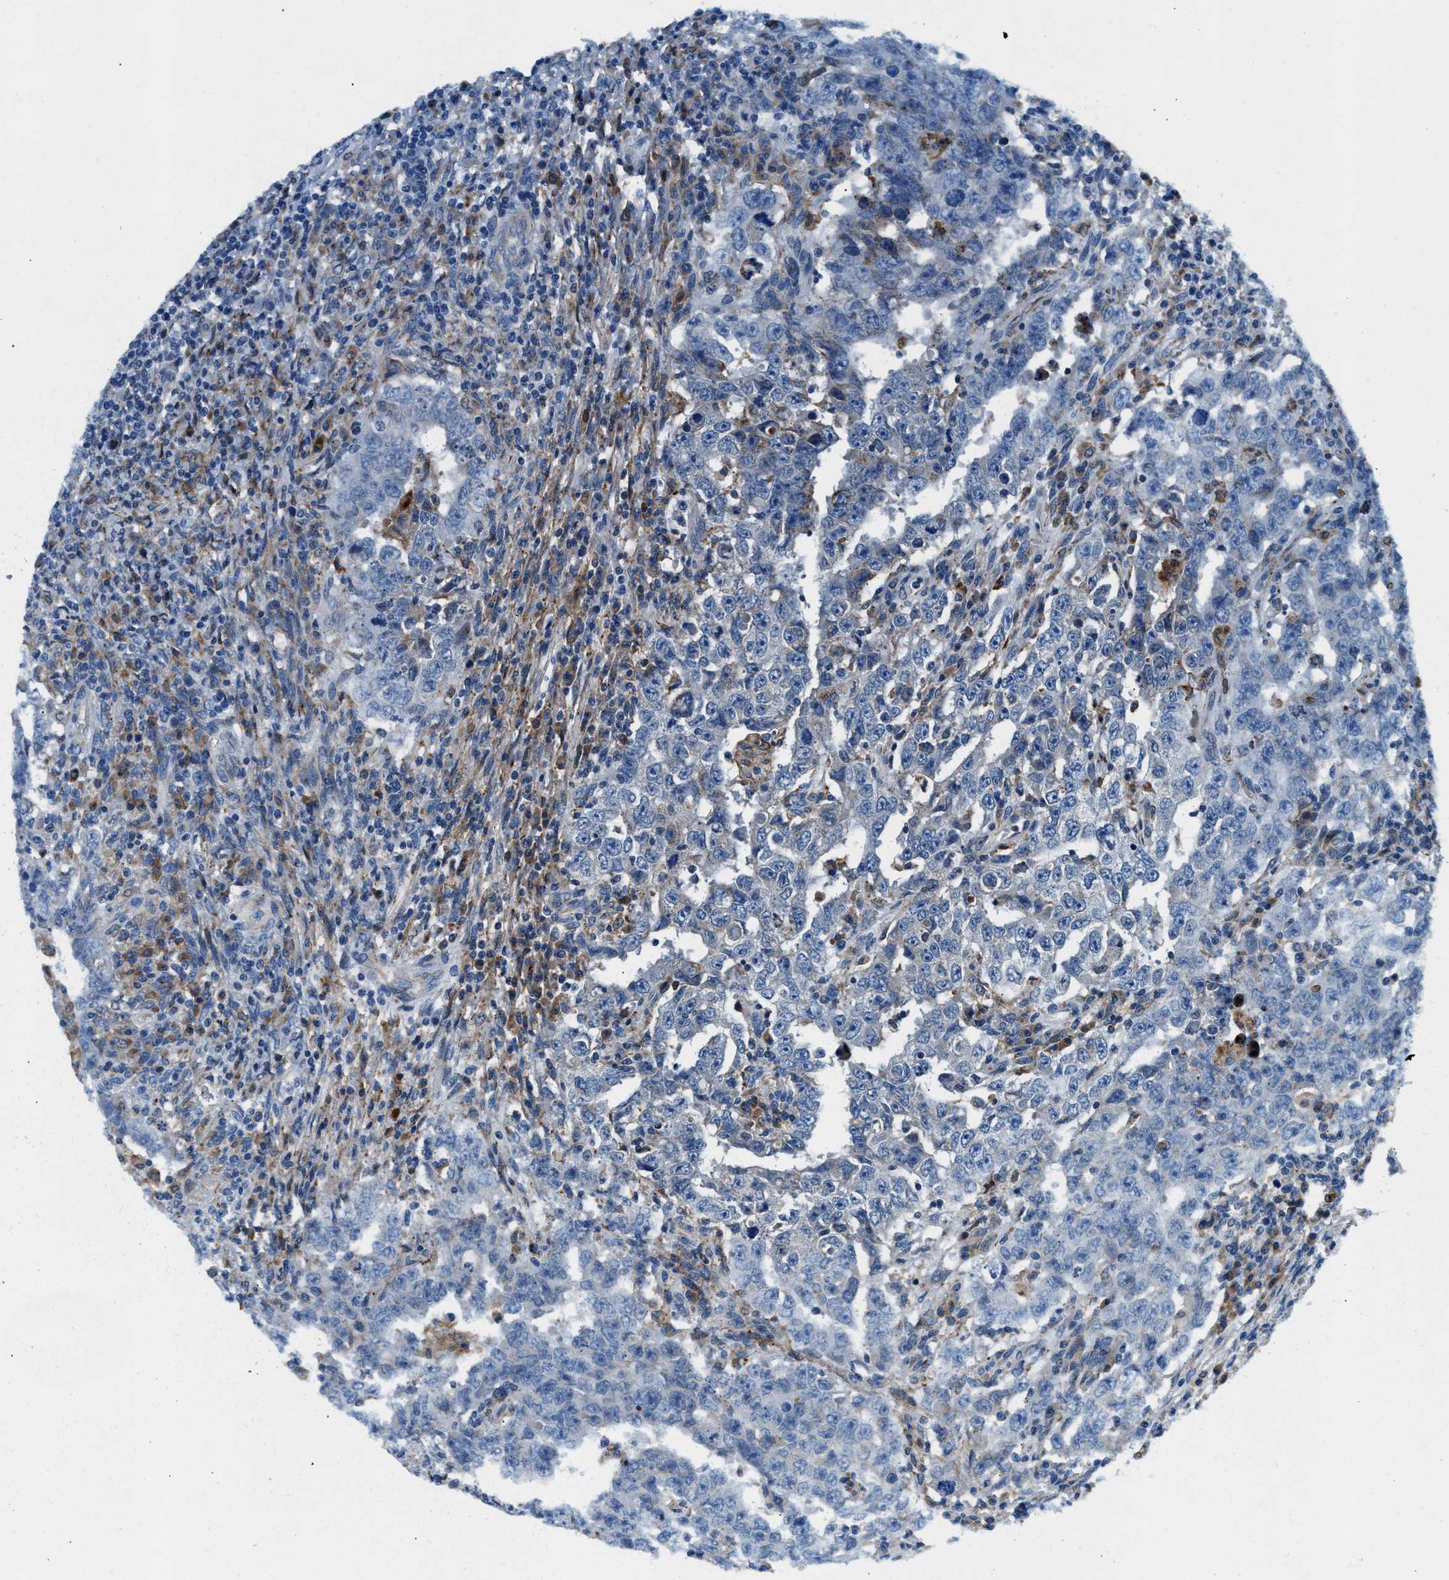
{"staining": {"intensity": "negative", "quantity": "none", "location": "none"}, "tissue": "testis cancer", "cell_type": "Tumor cells", "image_type": "cancer", "snomed": [{"axis": "morphology", "description": "Carcinoma, Embryonal, NOS"}, {"axis": "topography", "description": "Testis"}], "caption": "Tumor cells are negative for protein expression in human testis cancer (embryonal carcinoma). The staining is performed using DAB (3,3'-diaminobenzidine) brown chromogen with nuclei counter-stained in using hematoxylin.", "gene": "SLFN11", "patient": {"sex": "male", "age": 26}}